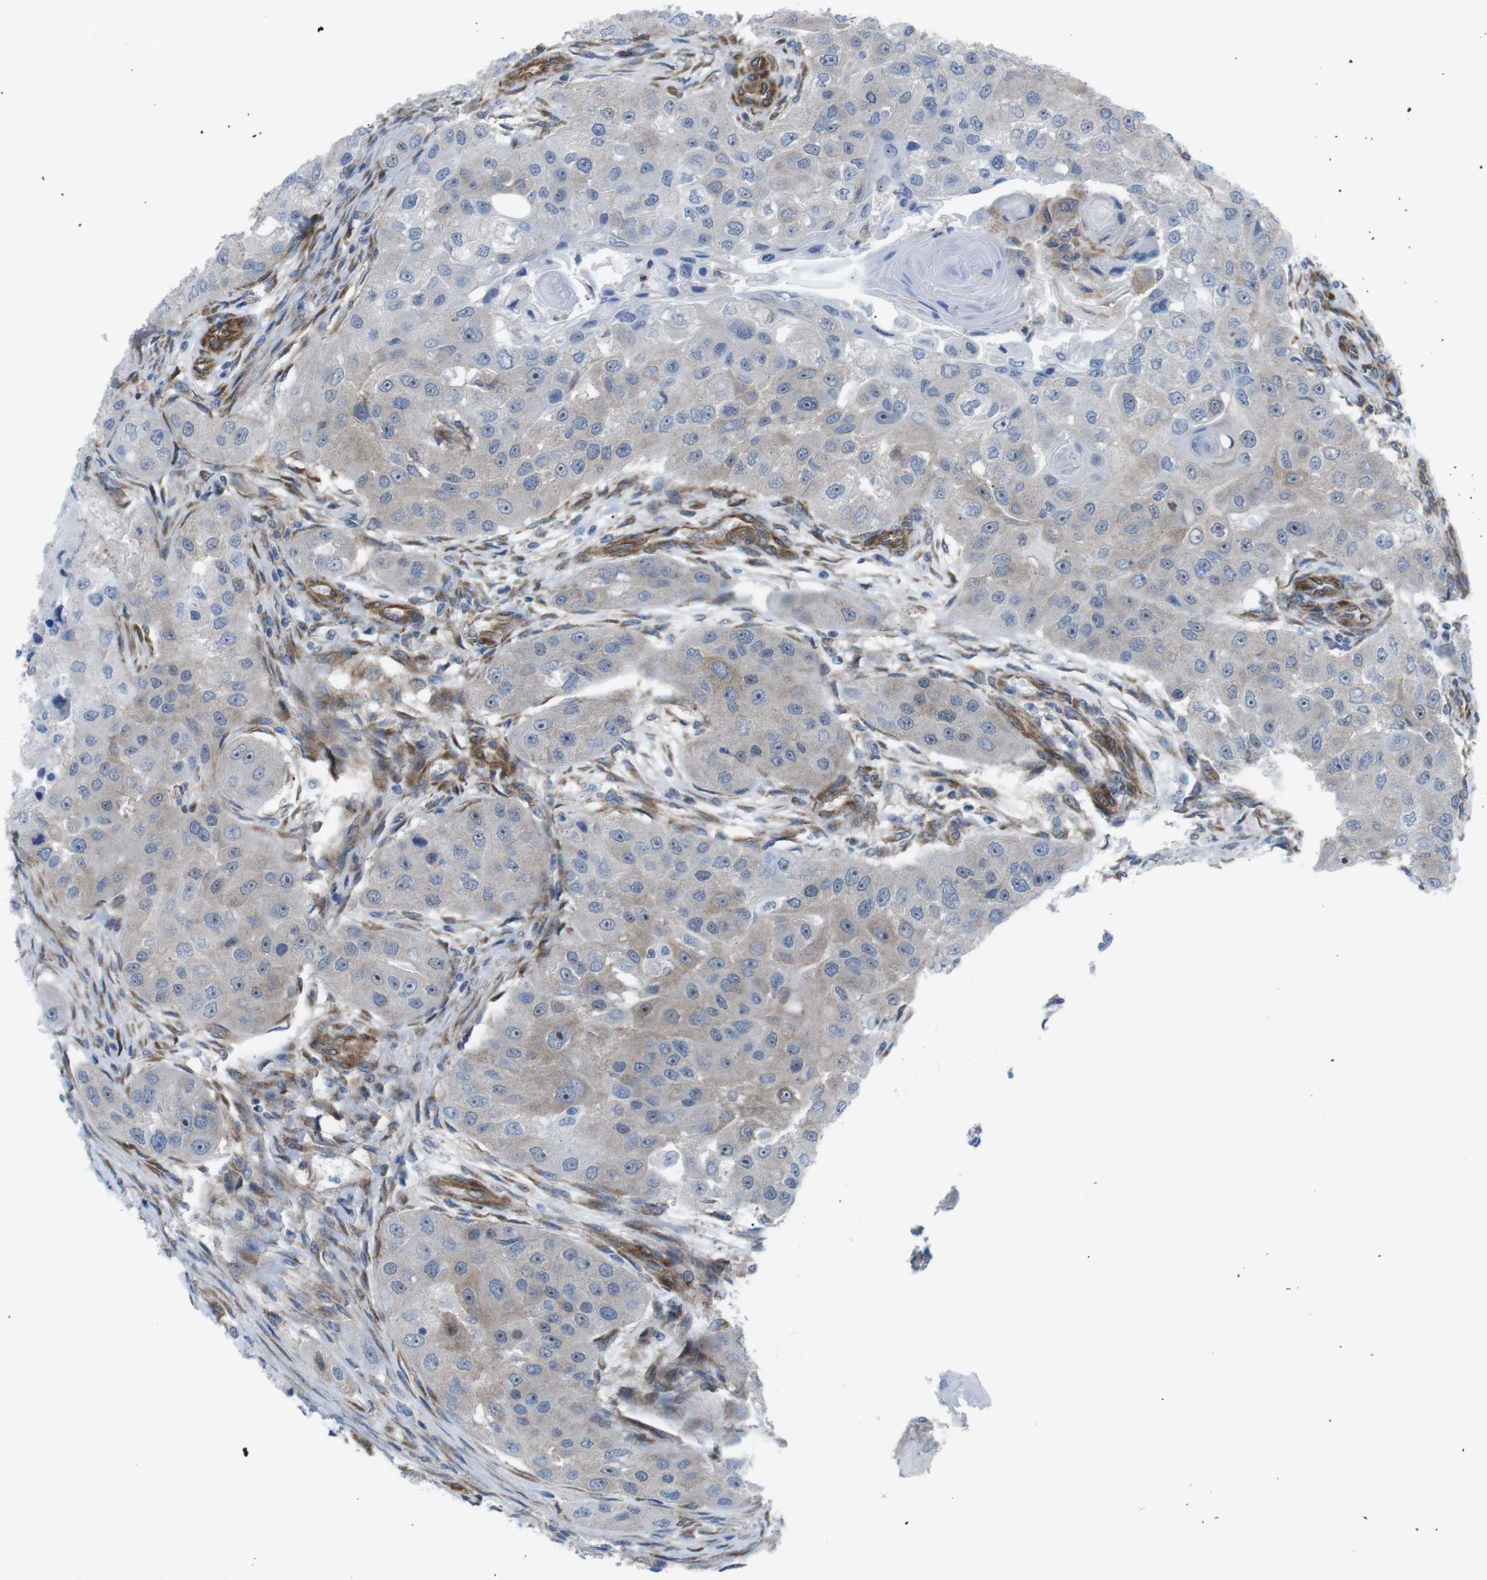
{"staining": {"intensity": "moderate", "quantity": "<25%", "location": "cytoplasmic/membranous,nuclear"}, "tissue": "head and neck cancer", "cell_type": "Tumor cells", "image_type": "cancer", "snomed": [{"axis": "morphology", "description": "Normal tissue, NOS"}, {"axis": "morphology", "description": "Squamous cell carcinoma, NOS"}, {"axis": "topography", "description": "Skeletal muscle"}, {"axis": "topography", "description": "Head-Neck"}], "caption": "Squamous cell carcinoma (head and neck) was stained to show a protein in brown. There is low levels of moderate cytoplasmic/membranous and nuclear positivity in approximately <25% of tumor cells. Immunohistochemistry stains the protein in brown and the nuclei are stained blue.", "gene": "DIAPH2", "patient": {"sex": "male", "age": 51}}